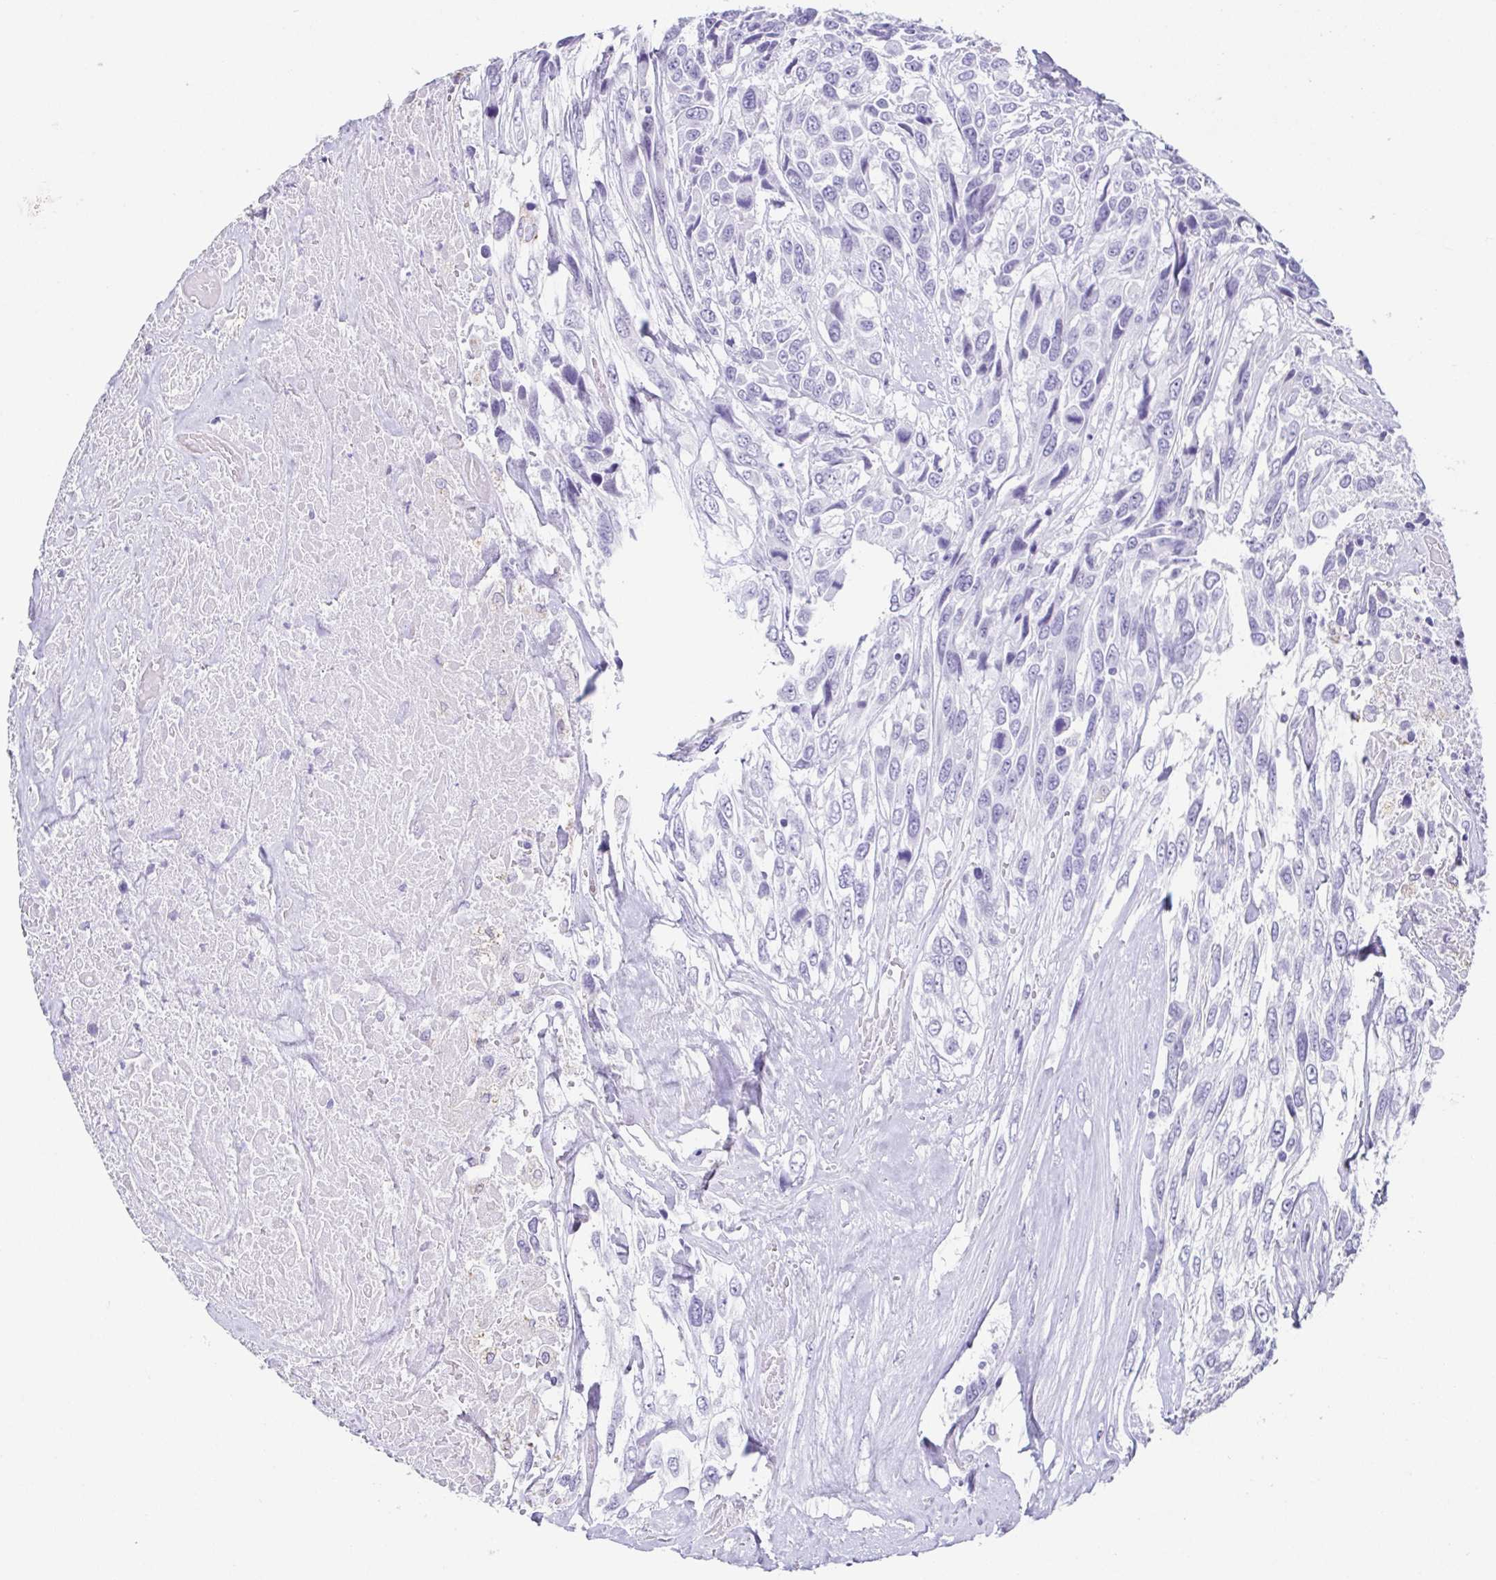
{"staining": {"intensity": "negative", "quantity": "none", "location": "none"}, "tissue": "urothelial cancer", "cell_type": "Tumor cells", "image_type": "cancer", "snomed": [{"axis": "morphology", "description": "Urothelial carcinoma, High grade"}, {"axis": "topography", "description": "Urinary bladder"}], "caption": "There is no significant expression in tumor cells of high-grade urothelial carcinoma.", "gene": "ESX1", "patient": {"sex": "female", "age": 70}}